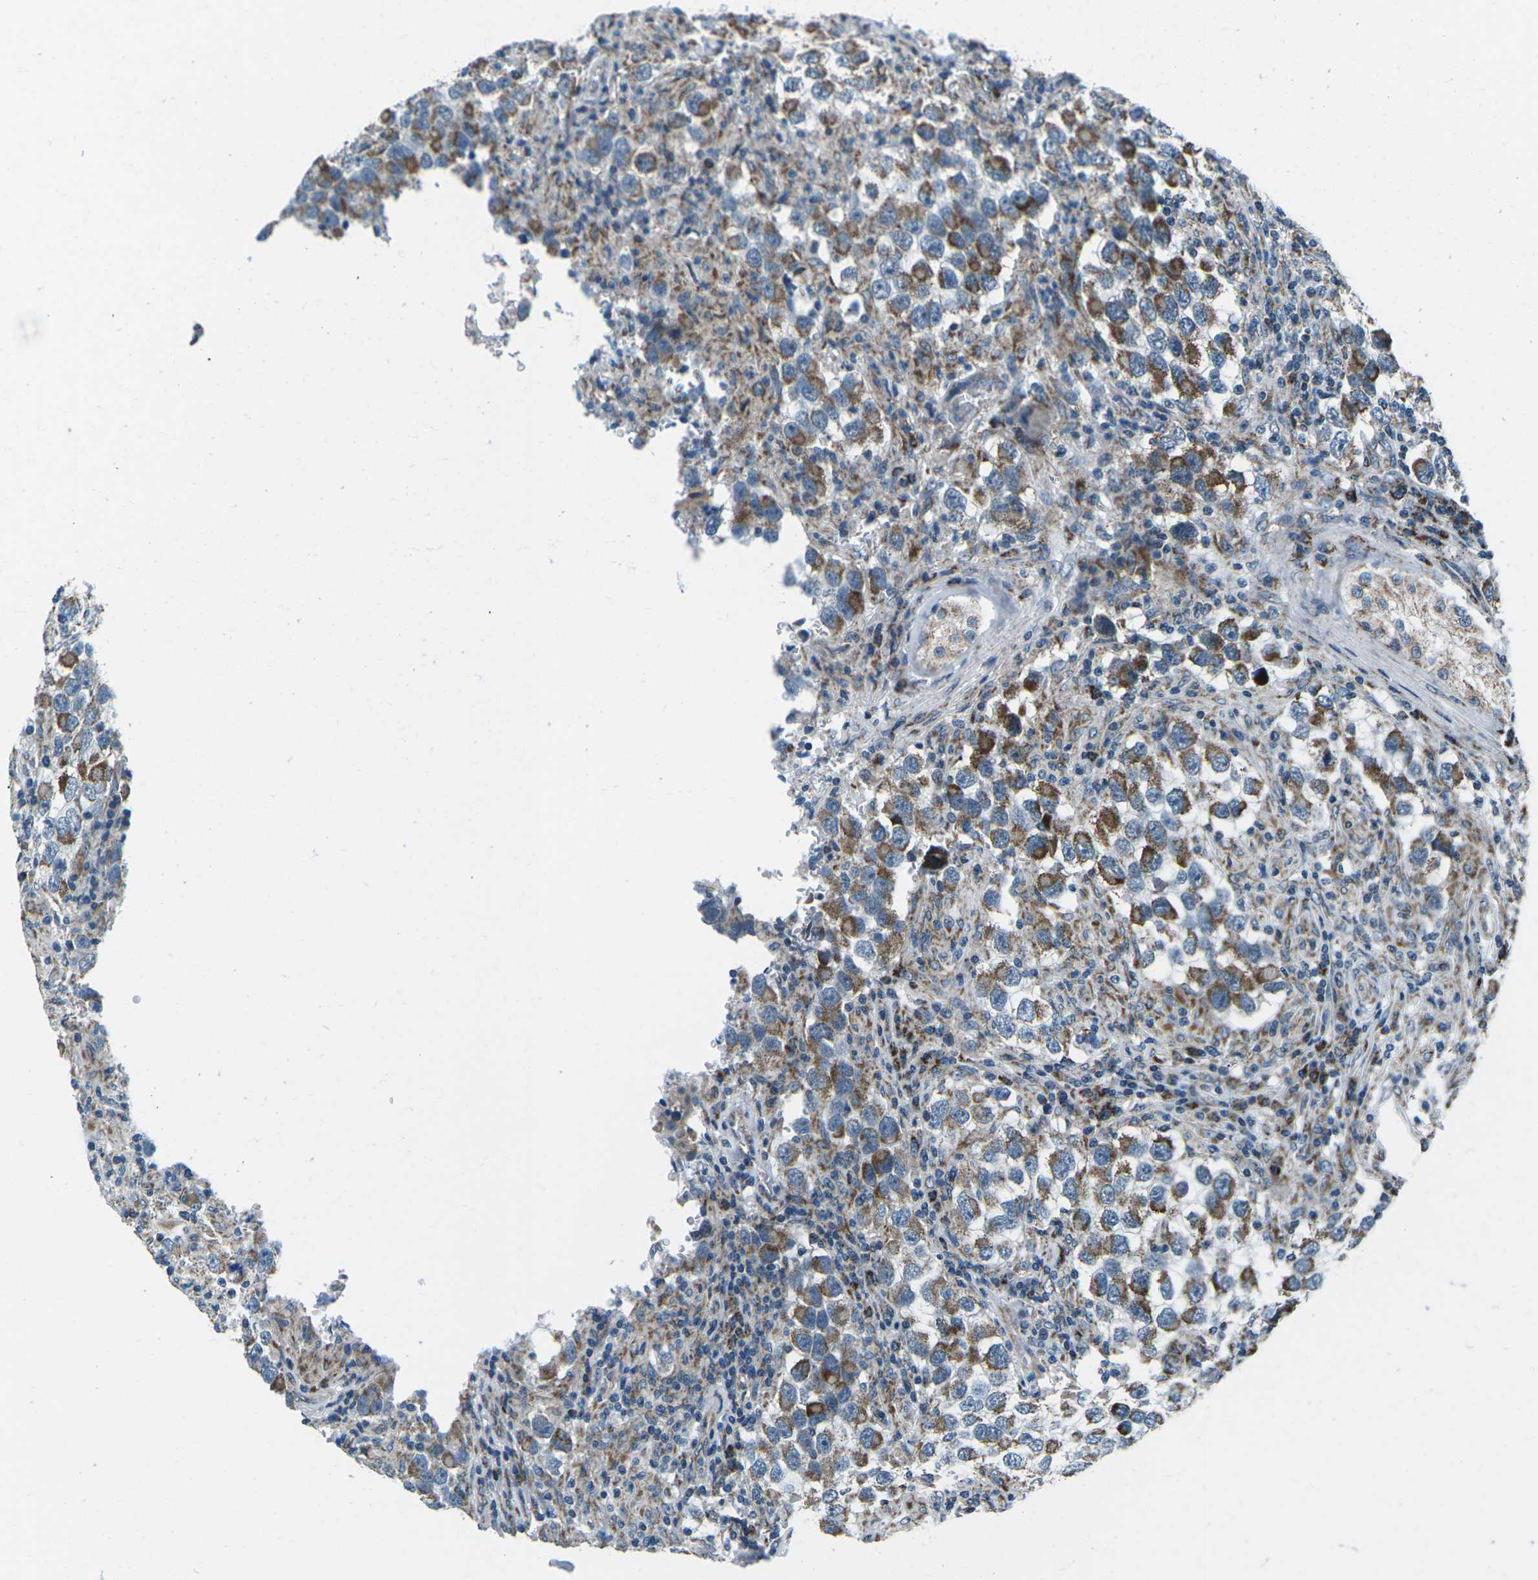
{"staining": {"intensity": "moderate", "quantity": "25%-75%", "location": "cytoplasmic/membranous"}, "tissue": "testis cancer", "cell_type": "Tumor cells", "image_type": "cancer", "snomed": [{"axis": "morphology", "description": "Carcinoma, Embryonal, NOS"}, {"axis": "topography", "description": "Testis"}], "caption": "Protein staining displays moderate cytoplasmic/membranous staining in approximately 25%-75% of tumor cells in testis embryonal carcinoma.", "gene": "RFESD", "patient": {"sex": "male", "age": 21}}